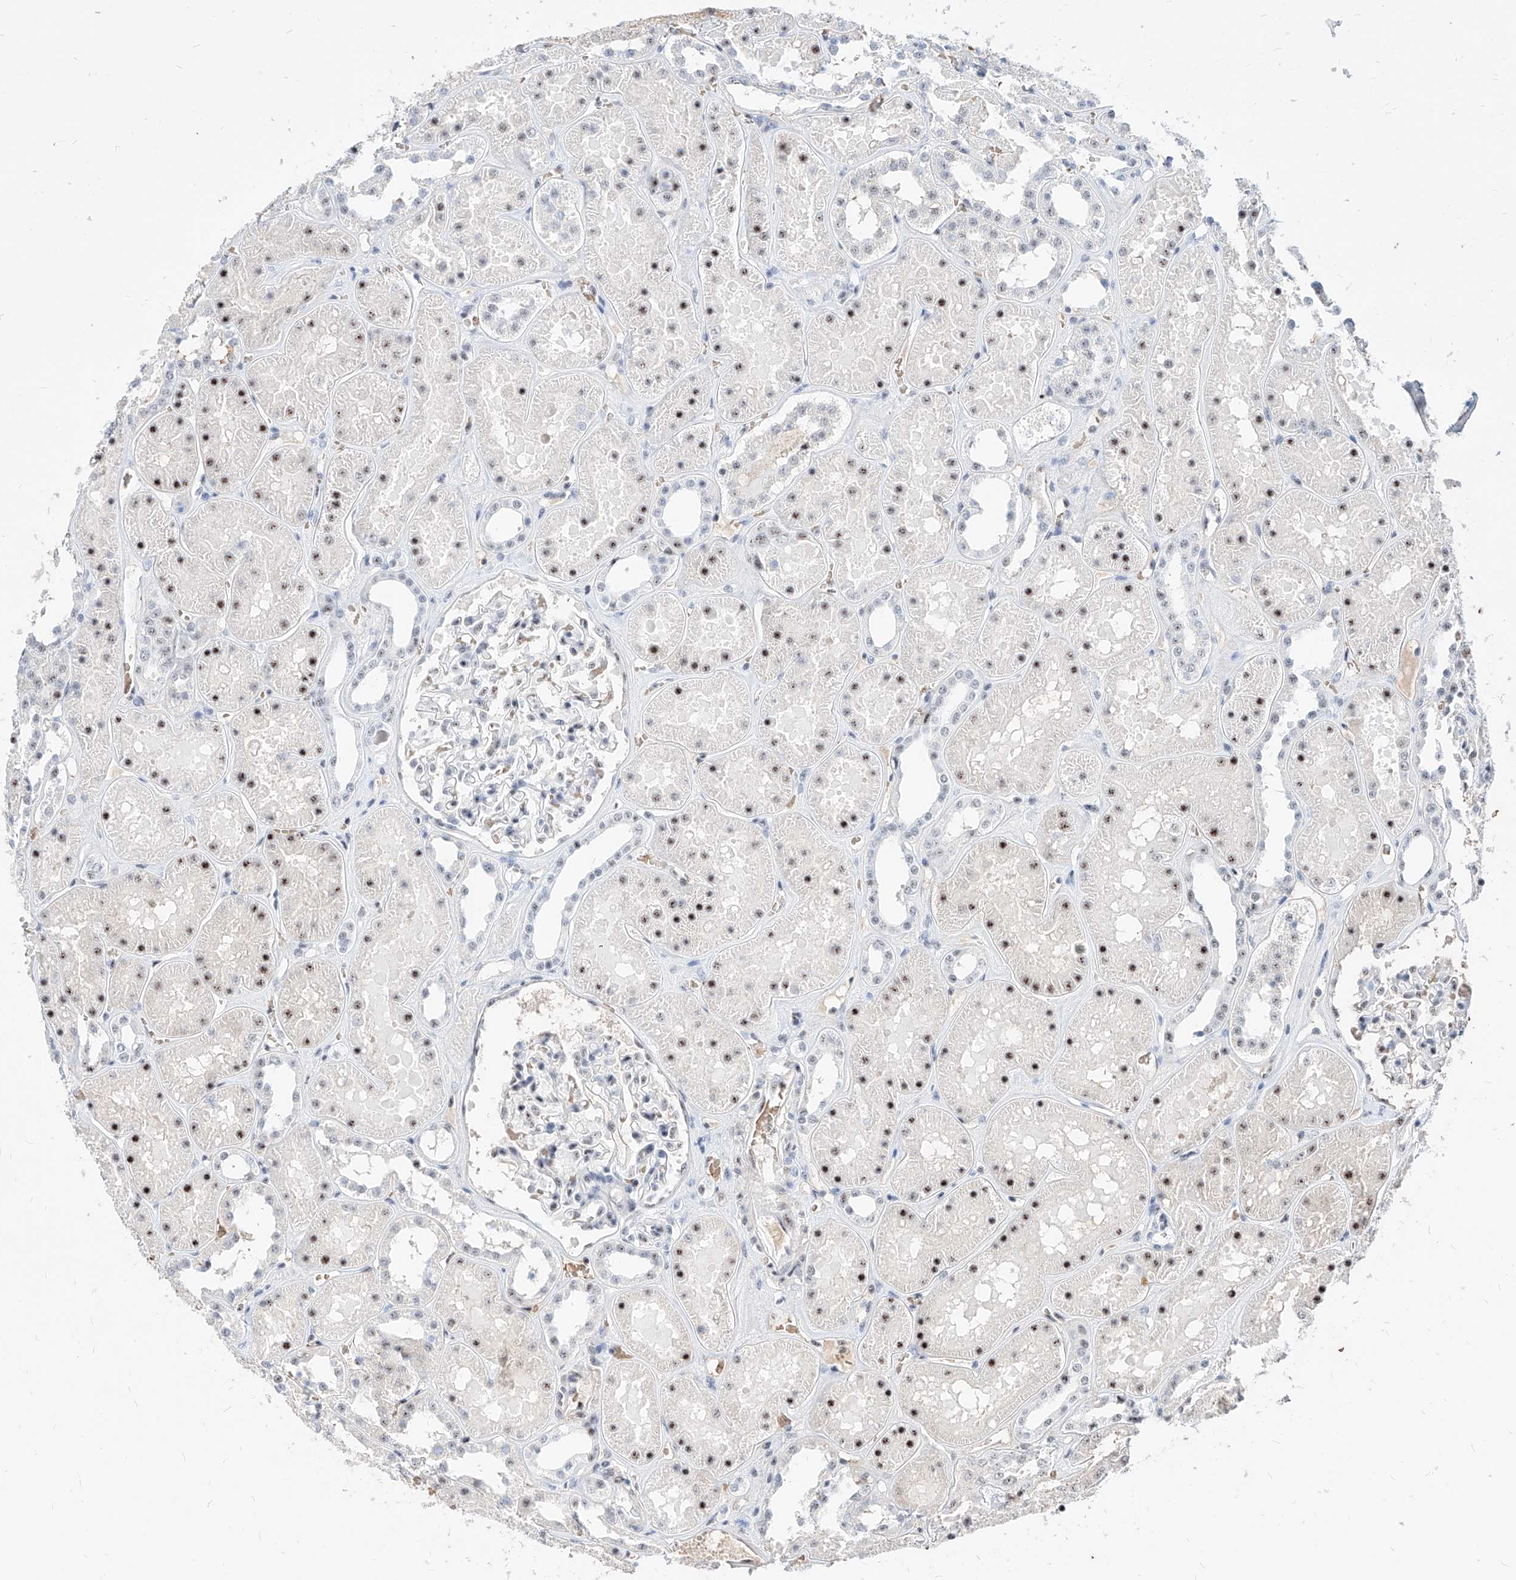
{"staining": {"intensity": "moderate", "quantity": "<25%", "location": "nuclear"}, "tissue": "kidney", "cell_type": "Cells in glomeruli", "image_type": "normal", "snomed": [{"axis": "morphology", "description": "Normal tissue, NOS"}, {"axis": "topography", "description": "Kidney"}], "caption": "IHC staining of unremarkable kidney, which exhibits low levels of moderate nuclear positivity in approximately <25% of cells in glomeruli indicating moderate nuclear protein positivity. The staining was performed using DAB (3,3'-diaminobenzidine) (brown) for protein detection and nuclei were counterstained in hematoxylin (blue).", "gene": "ZFP42", "patient": {"sex": "female", "age": 41}}